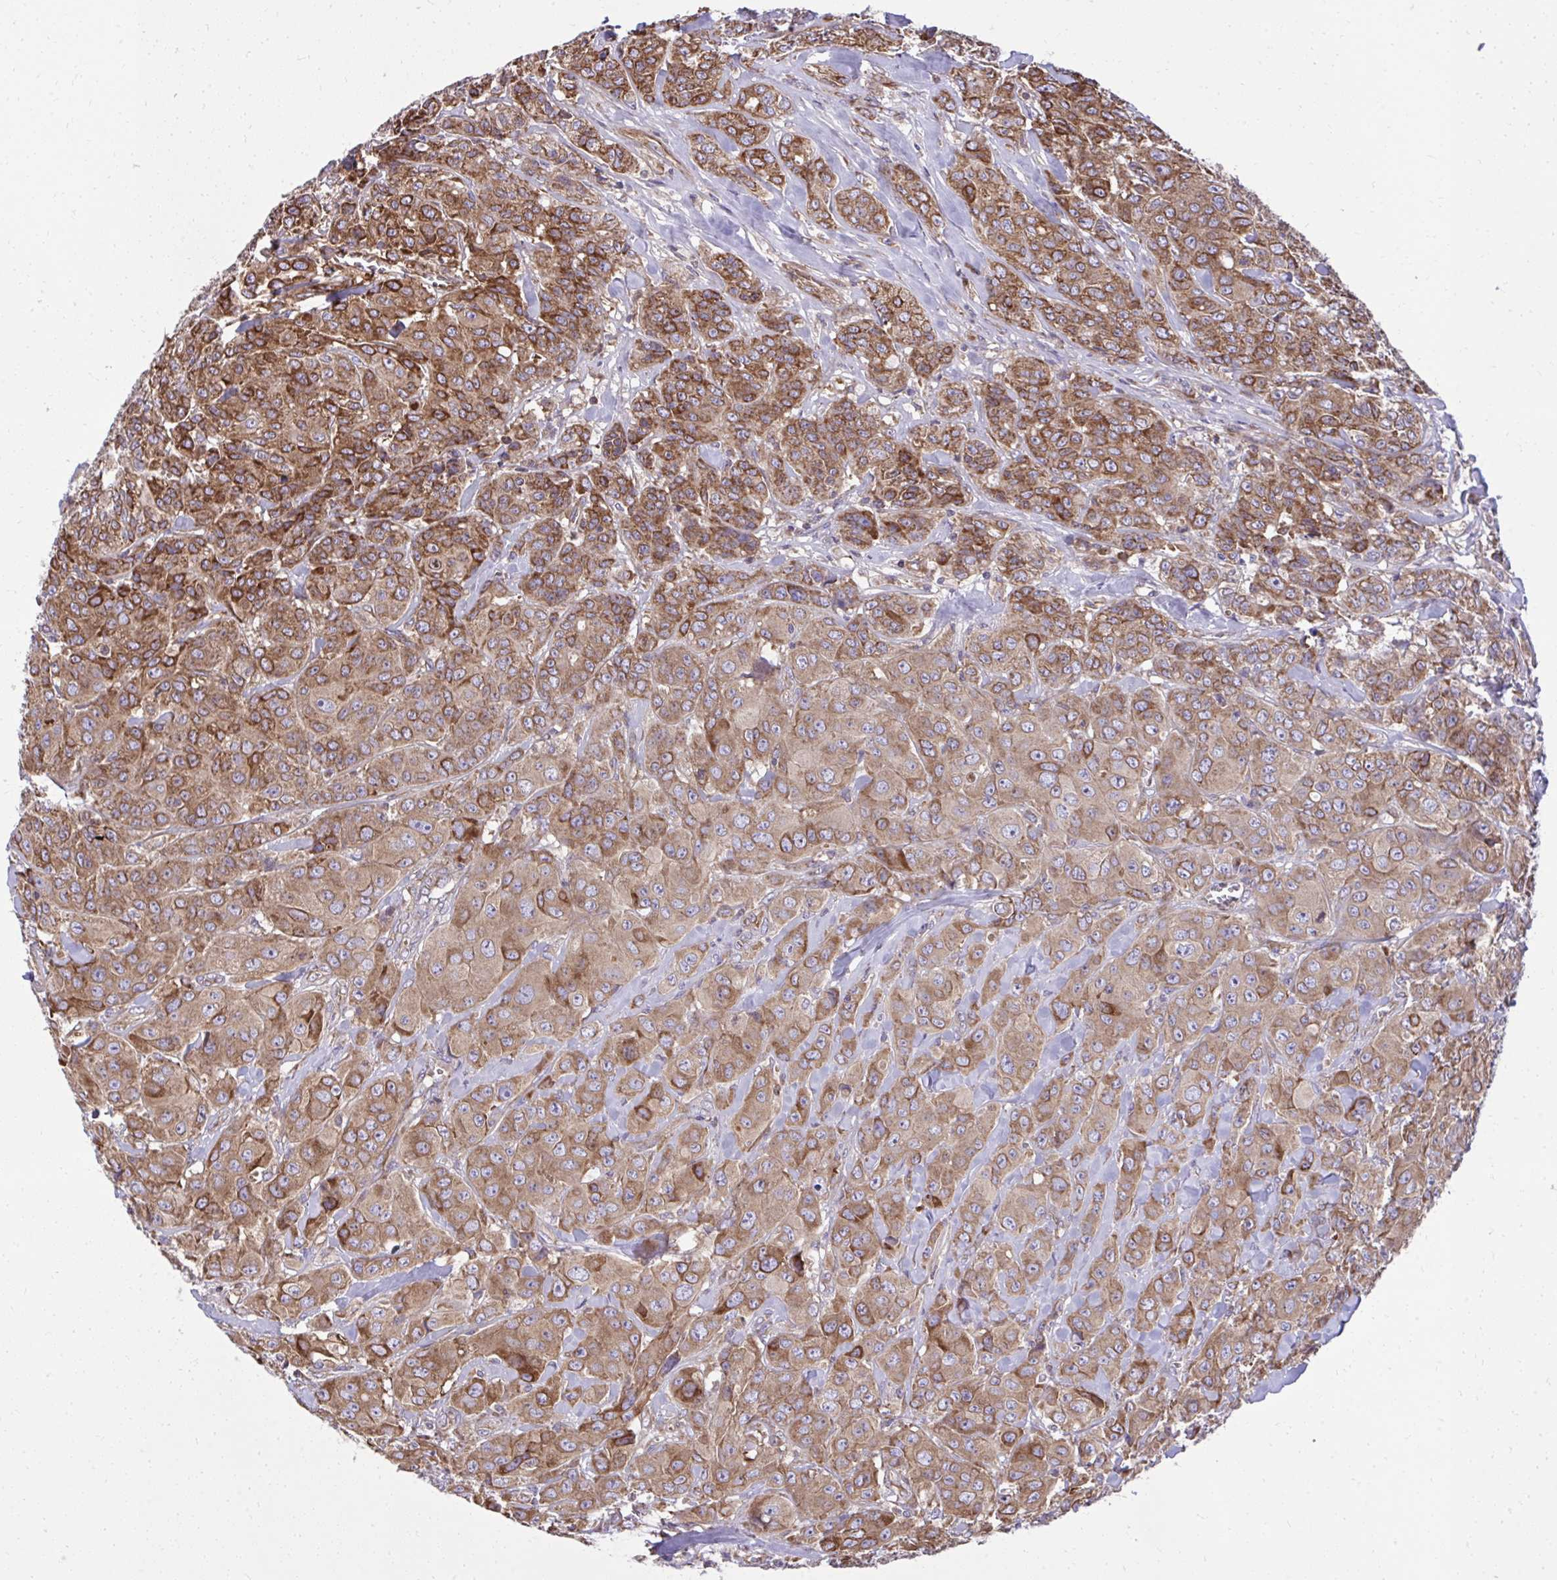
{"staining": {"intensity": "moderate", "quantity": ">75%", "location": "cytoplasmic/membranous"}, "tissue": "breast cancer", "cell_type": "Tumor cells", "image_type": "cancer", "snomed": [{"axis": "morphology", "description": "Normal tissue, NOS"}, {"axis": "morphology", "description": "Duct carcinoma"}, {"axis": "topography", "description": "Breast"}], "caption": "DAB immunohistochemical staining of breast invasive ductal carcinoma demonstrates moderate cytoplasmic/membranous protein expression in about >75% of tumor cells. The staining is performed using DAB brown chromogen to label protein expression. The nuclei are counter-stained blue using hematoxylin.", "gene": "NMNAT3", "patient": {"sex": "female", "age": 43}}